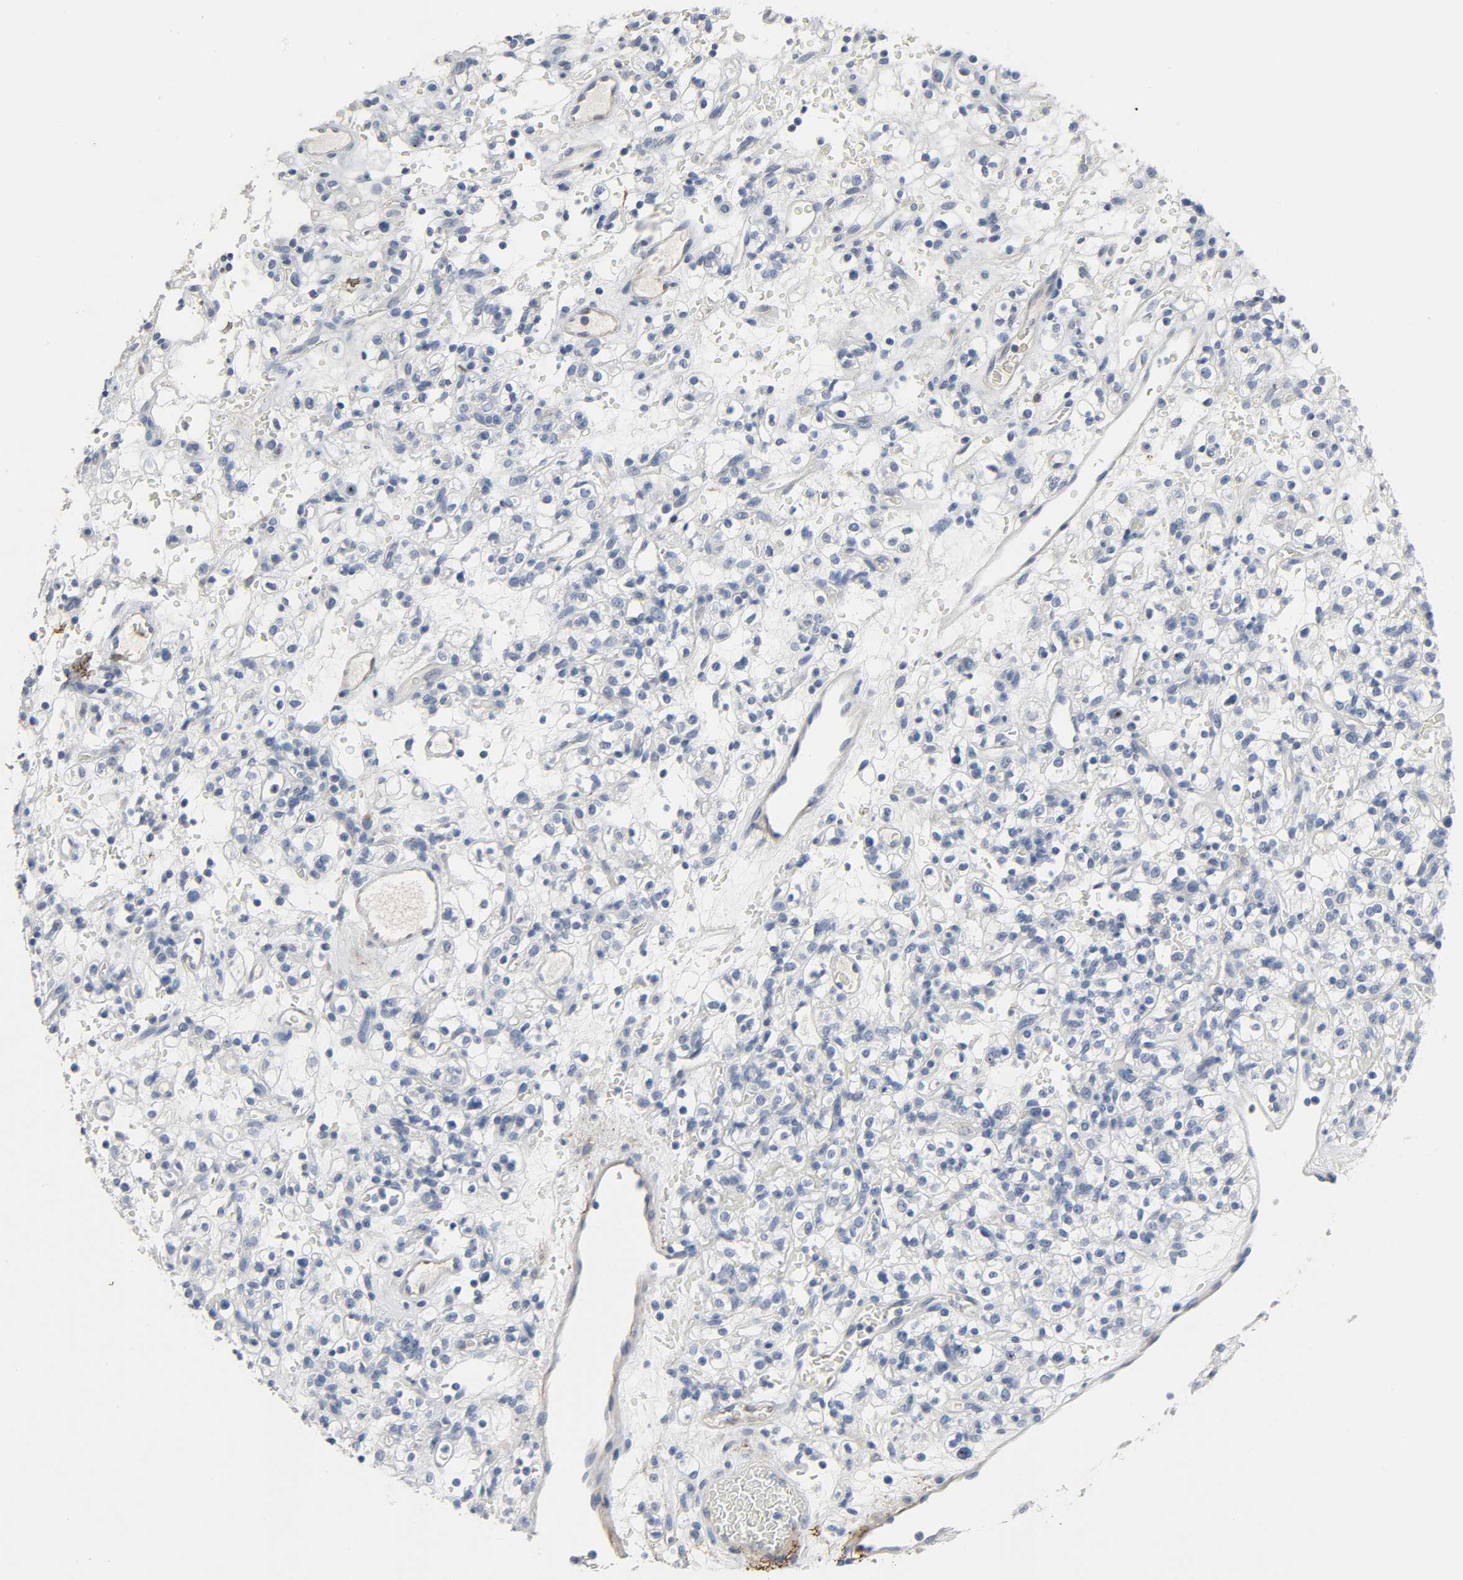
{"staining": {"intensity": "negative", "quantity": "none", "location": "none"}, "tissue": "renal cancer", "cell_type": "Tumor cells", "image_type": "cancer", "snomed": [{"axis": "morphology", "description": "Normal tissue, NOS"}, {"axis": "morphology", "description": "Adenocarcinoma, NOS"}, {"axis": "topography", "description": "Kidney"}], "caption": "High magnification brightfield microscopy of renal cancer stained with DAB (brown) and counterstained with hematoxylin (blue): tumor cells show no significant staining.", "gene": "FBLN5", "patient": {"sex": "female", "age": 72}}